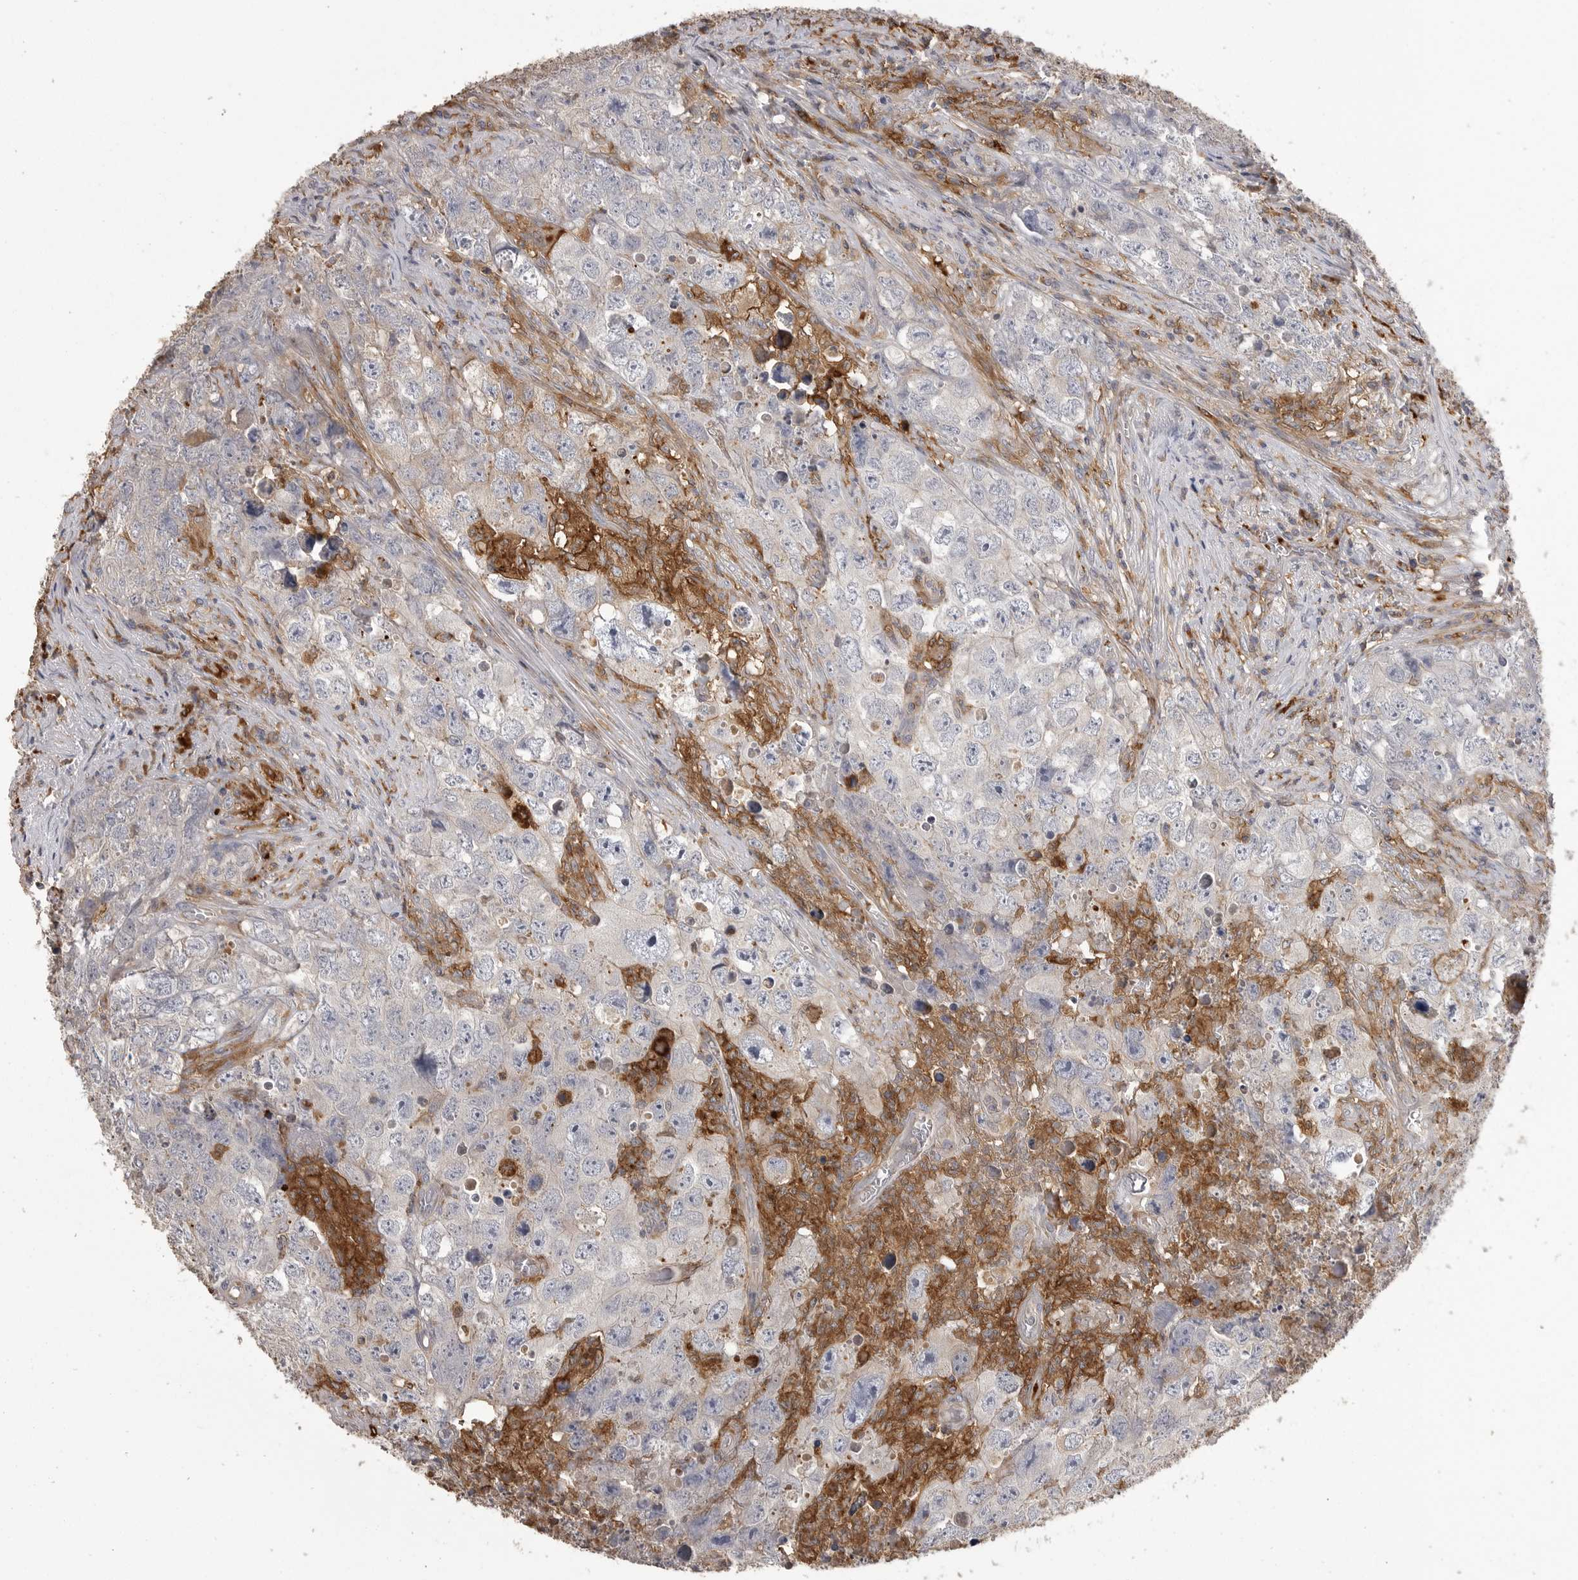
{"staining": {"intensity": "weak", "quantity": "<25%", "location": "cytoplasmic/membranous"}, "tissue": "testis cancer", "cell_type": "Tumor cells", "image_type": "cancer", "snomed": [{"axis": "morphology", "description": "Seminoma, NOS"}, {"axis": "morphology", "description": "Carcinoma, Embryonal, NOS"}, {"axis": "topography", "description": "Testis"}], "caption": "IHC image of neoplastic tissue: embryonal carcinoma (testis) stained with DAB (3,3'-diaminobenzidine) displays no significant protein expression in tumor cells.", "gene": "CMTM6", "patient": {"sex": "male", "age": 43}}